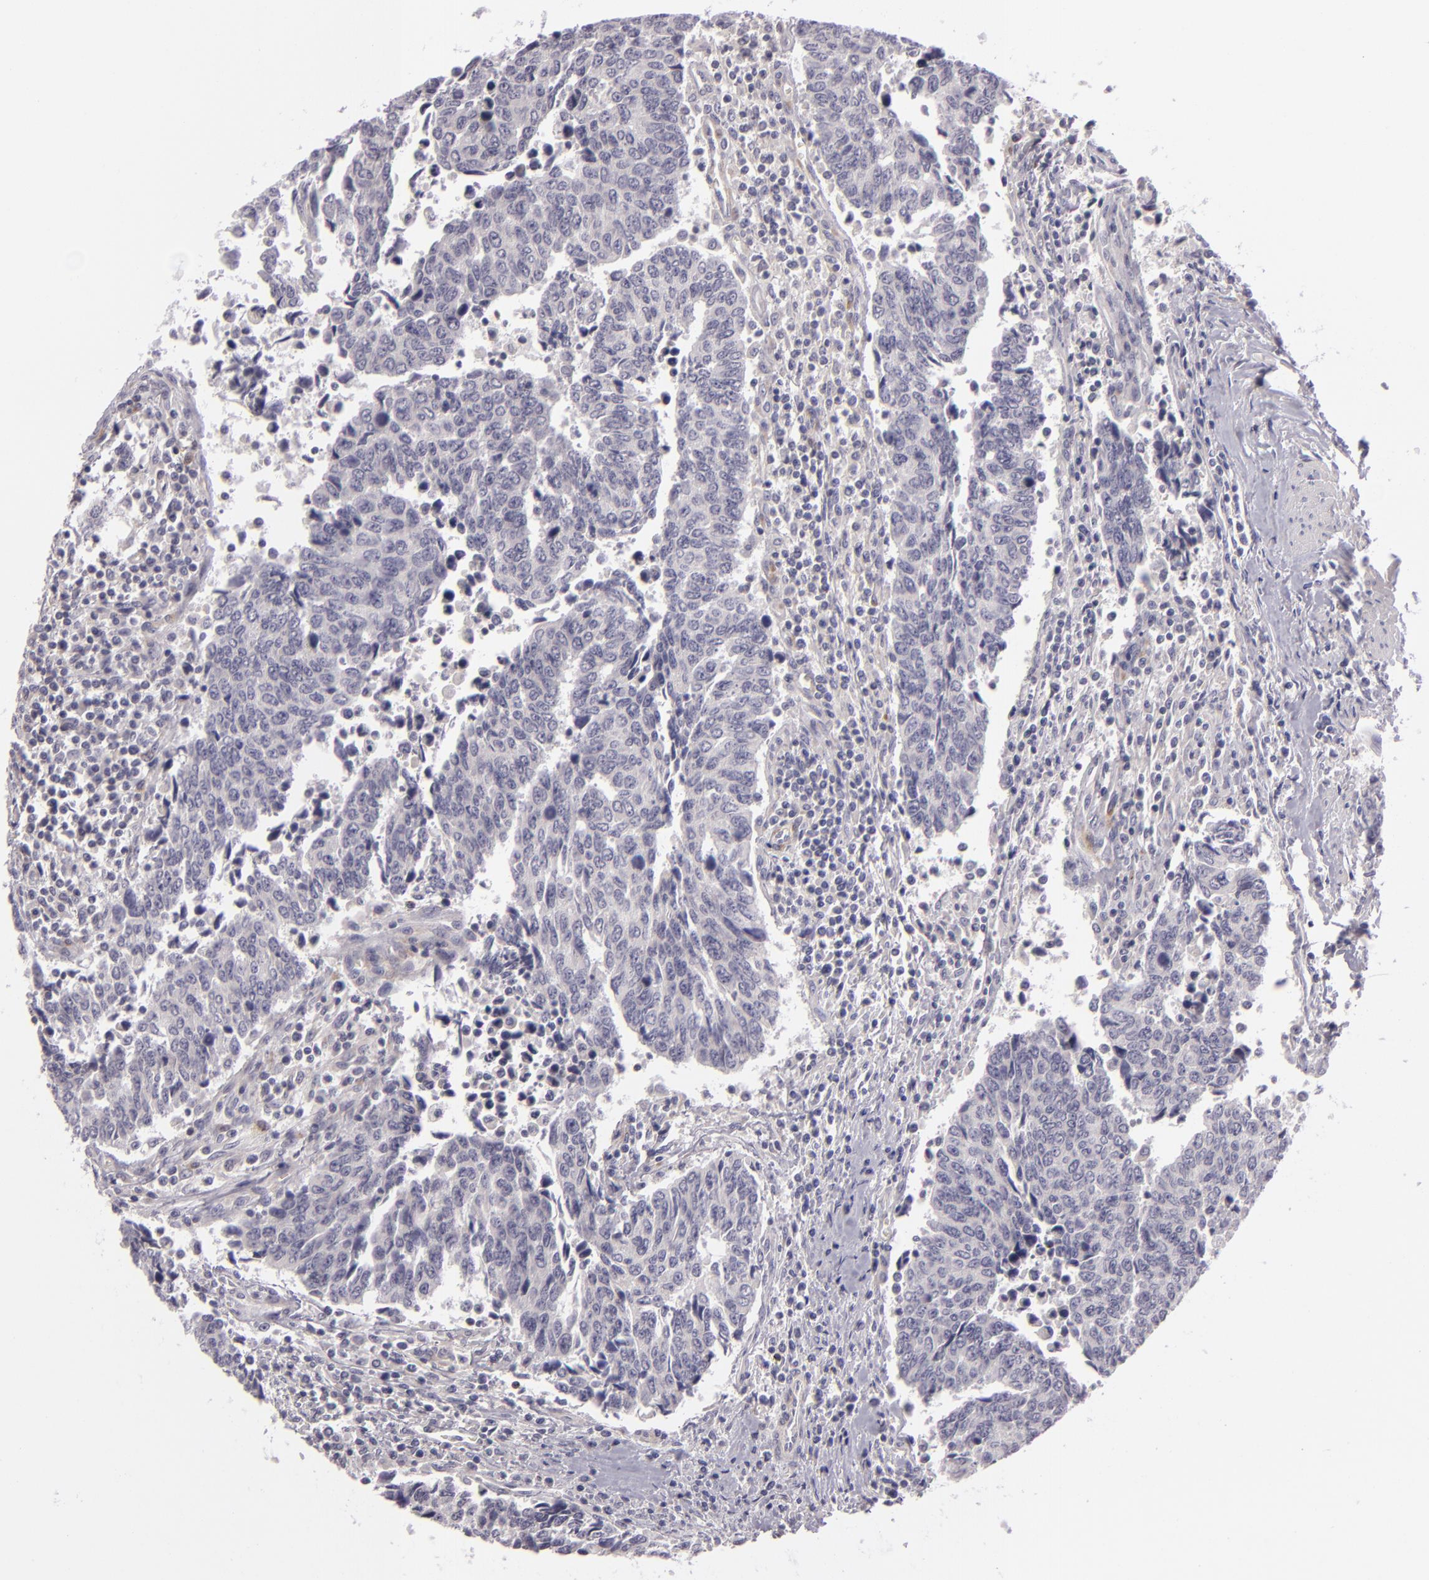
{"staining": {"intensity": "weak", "quantity": "<25%", "location": "cytoplasmic/membranous"}, "tissue": "urothelial cancer", "cell_type": "Tumor cells", "image_type": "cancer", "snomed": [{"axis": "morphology", "description": "Urothelial carcinoma, High grade"}, {"axis": "topography", "description": "Urinary bladder"}], "caption": "A photomicrograph of urothelial carcinoma (high-grade) stained for a protein demonstrates no brown staining in tumor cells.", "gene": "EGFL6", "patient": {"sex": "male", "age": 86}}